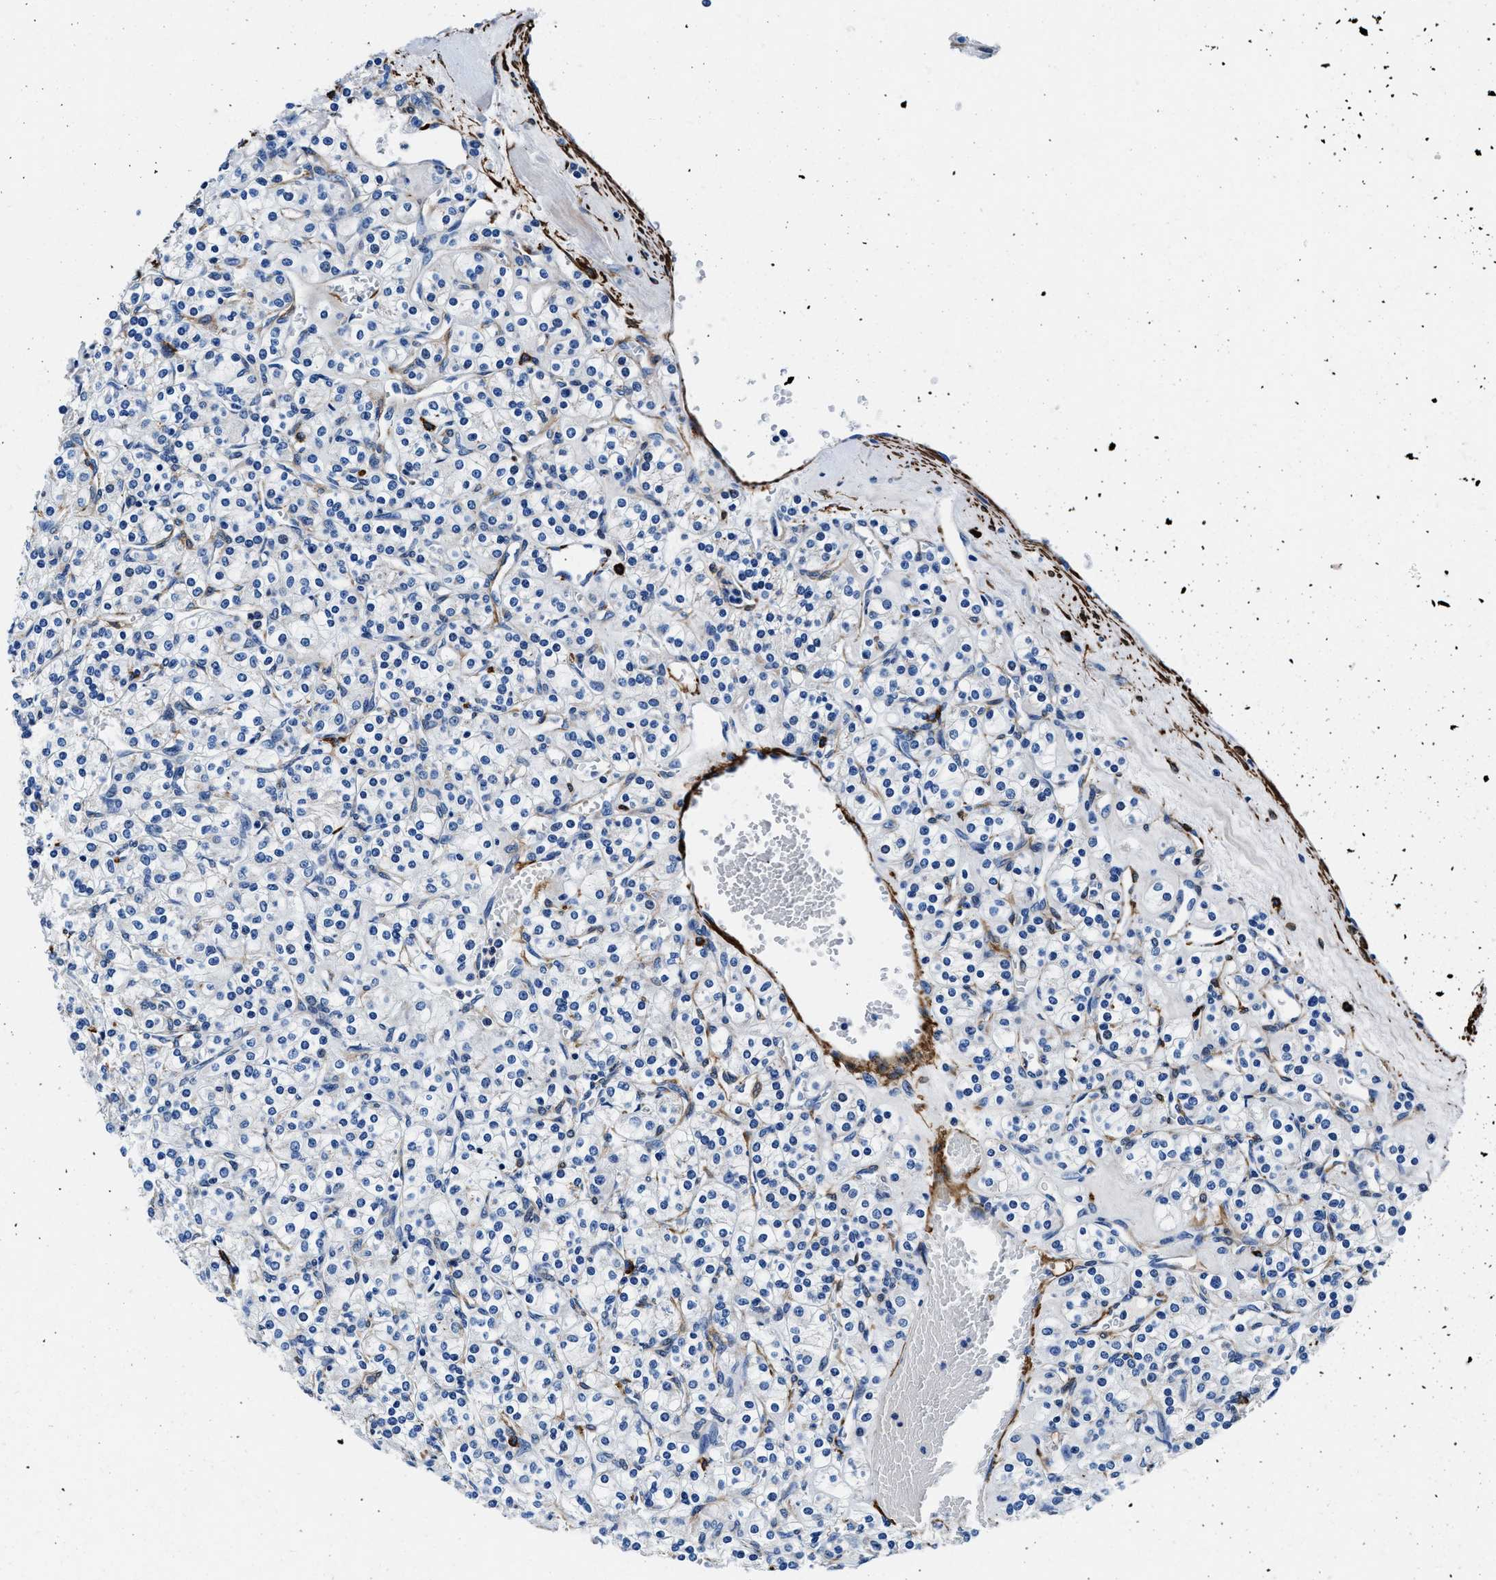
{"staining": {"intensity": "negative", "quantity": "none", "location": "none"}, "tissue": "renal cancer", "cell_type": "Tumor cells", "image_type": "cancer", "snomed": [{"axis": "morphology", "description": "Adenocarcinoma, NOS"}, {"axis": "topography", "description": "Kidney"}], "caption": "The histopathology image shows no staining of tumor cells in renal cancer (adenocarcinoma).", "gene": "TEX261", "patient": {"sex": "male", "age": 77}}